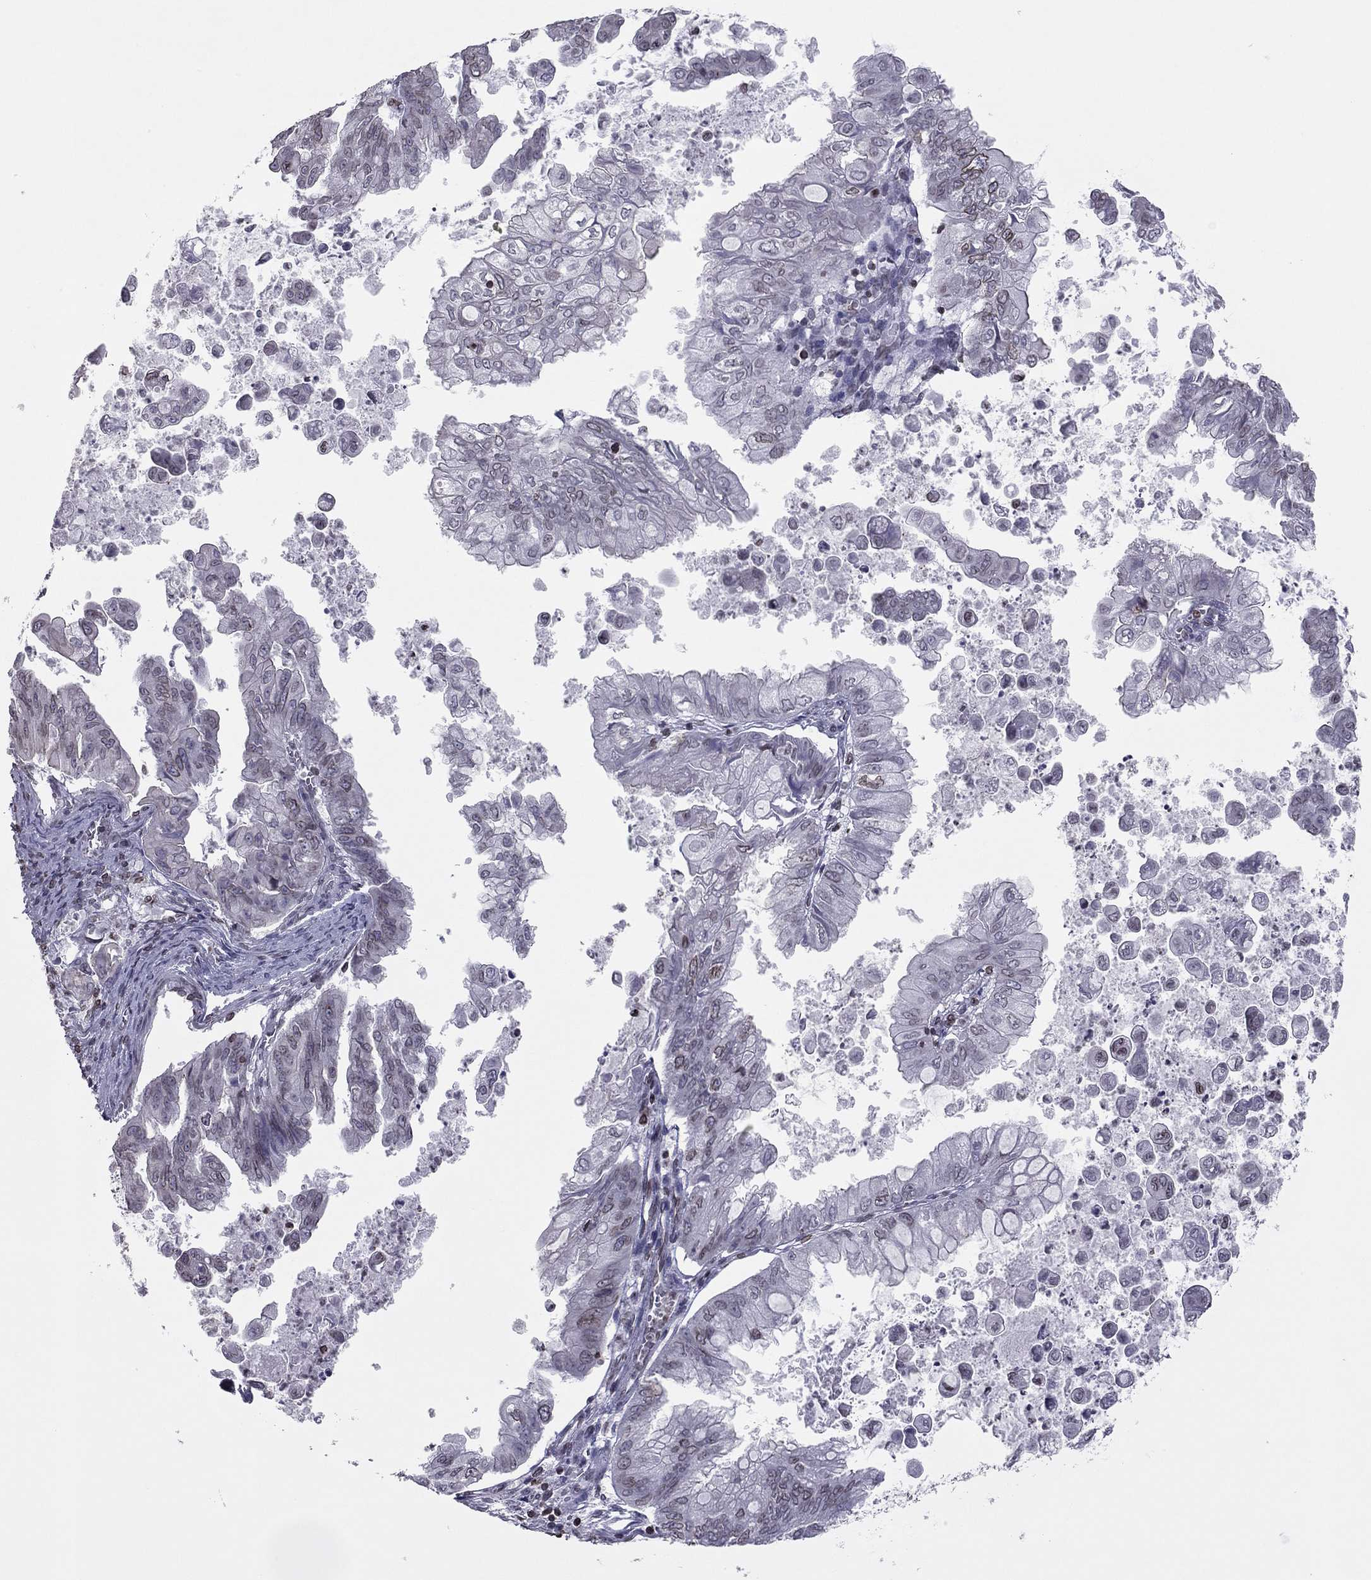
{"staining": {"intensity": "negative", "quantity": "none", "location": "none"}, "tissue": "stomach cancer", "cell_type": "Tumor cells", "image_type": "cancer", "snomed": [{"axis": "morphology", "description": "Adenocarcinoma, NOS"}, {"axis": "topography", "description": "Stomach, upper"}], "caption": "Immunohistochemistry (IHC) photomicrograph of adenocarcinoma (stomach) stained for a protein (brown), which displays no positivity in tumor cells.", "gene": "ESPL1", "patient": {"sex": "male", "age": 80}}